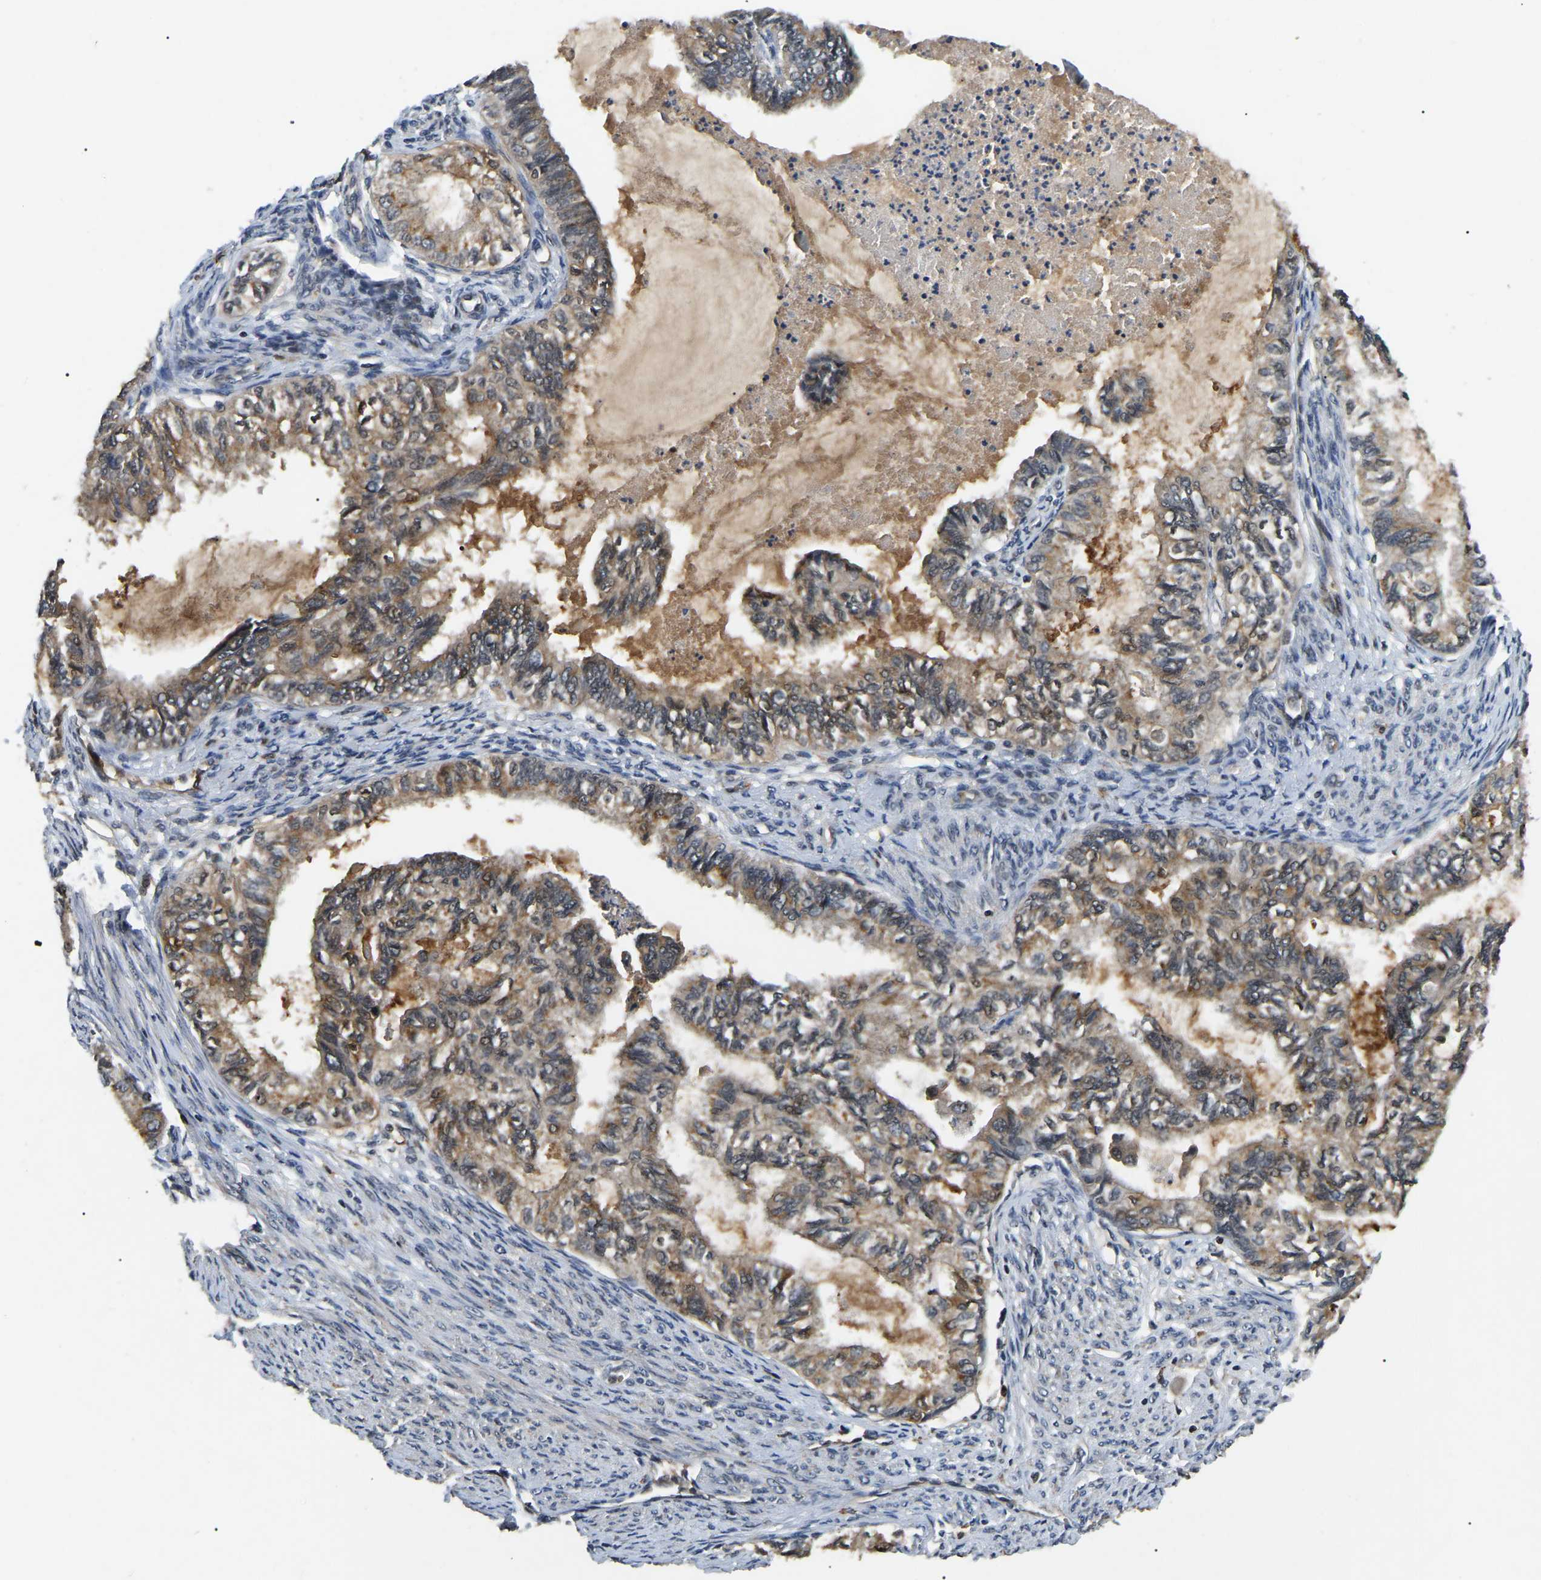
{"staining": {"intensity": "moderate", "quantity": ">75%", "location": "cytoplasmic/membranous"}, "tissue": "cervical cancer", "cell_type": "Tumor cells", "image_type": "cancer", "snomed": [{"axis": "morphology", "description": "Normal tissue, NOS"}, {"axis": "morphology", "description": "Adenocarcinoma, NOS"}, {"axis": "topography", "description": "Cervix"}, {"axis": "topography", "description": "Endometrium"}], "caption": "Cervical cancer (adenocarcinoma) stained for a protein displays moderate cytoplasmic/membranous positivity in tumor cells. (Brightfield microscopy of DAB IHC at high magnification).", "gene": "RBM28", "patient": {"sex": "female", "age": 86}}